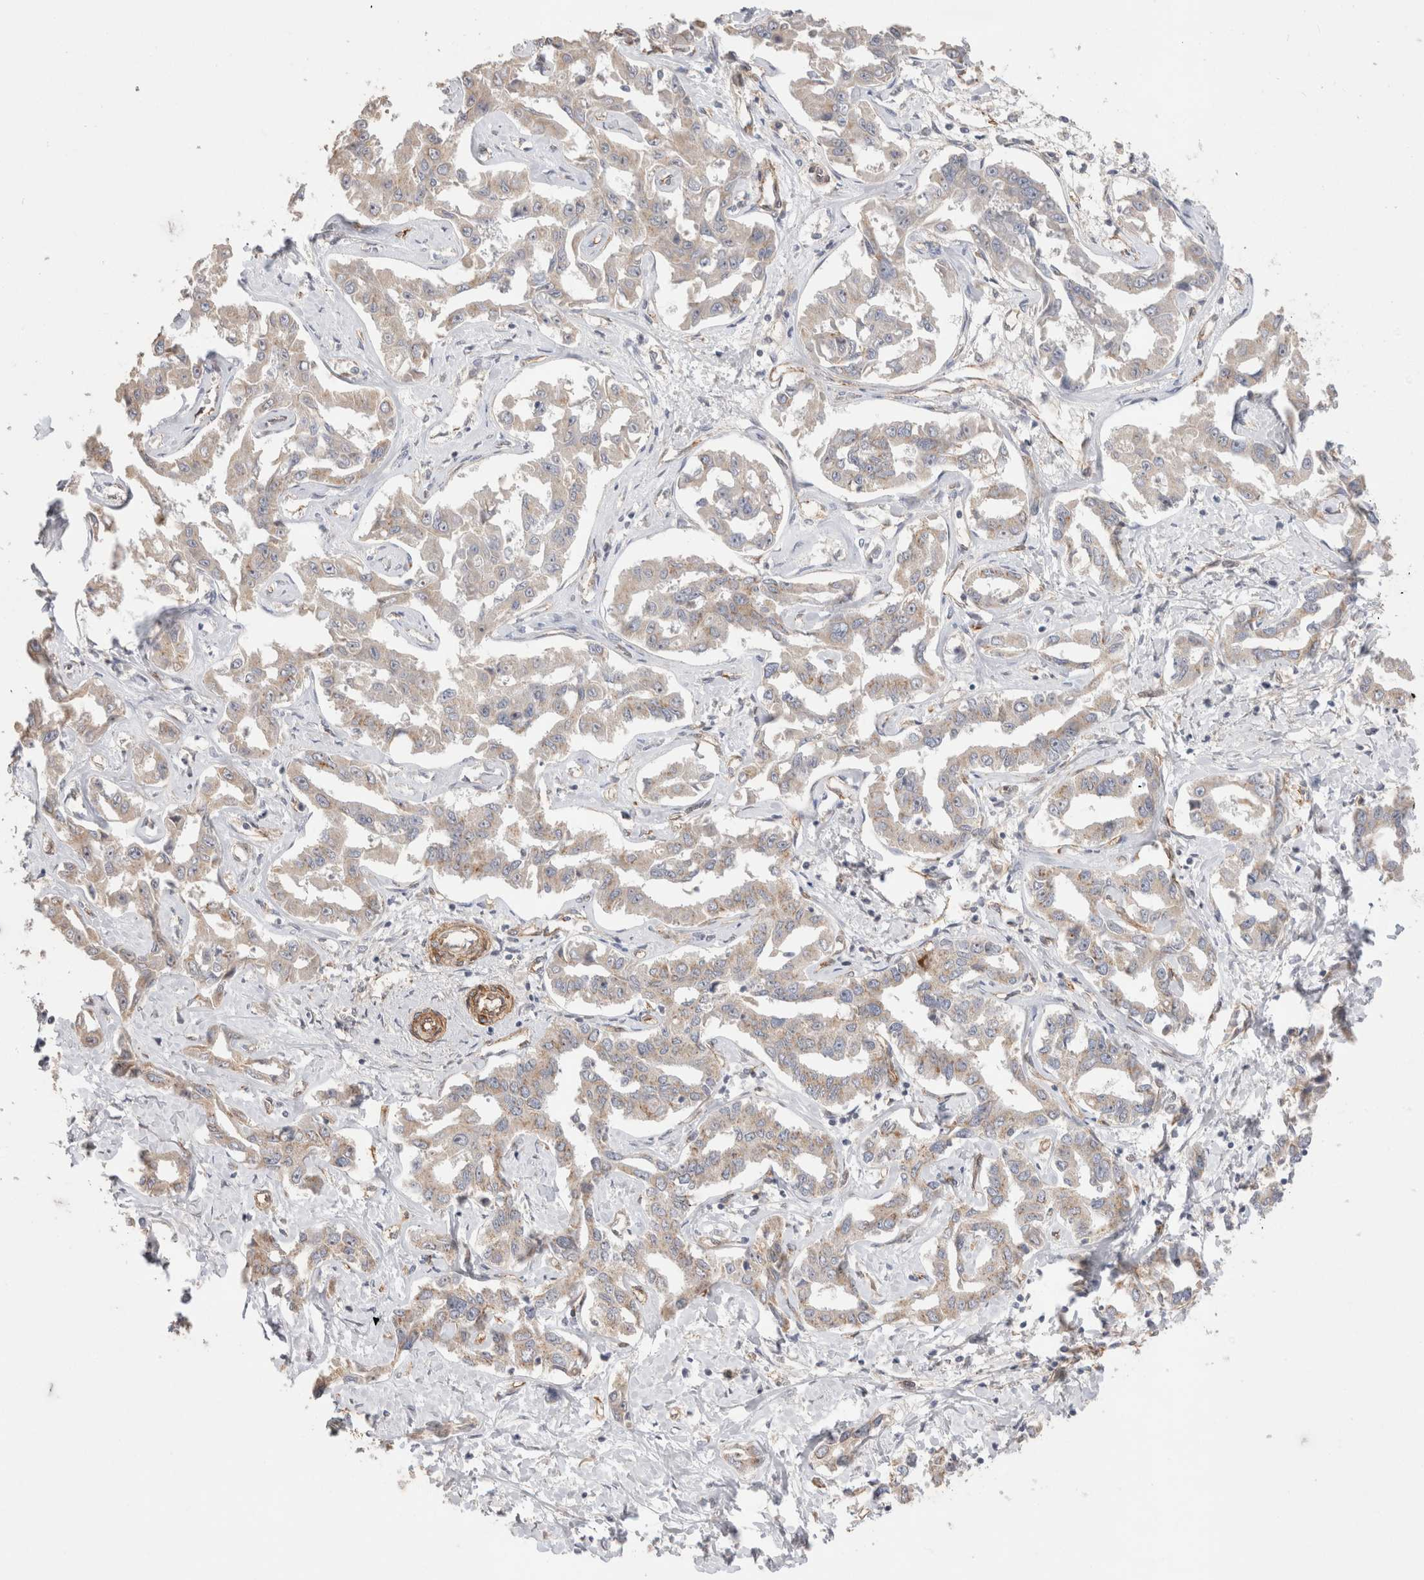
{"staining": {"intensity": "weak", "quantity": "25%-75%", "location": "cytoplasmic/membranous"}, "tissue": "liver cancer", "cell_type": "Tumor cells", "image_type": "cancer", "snomed": [{"axis": "morphology", "description": "Cholangiocarcinoma"}, {"axis": "topography", "description": "Liver"}], "caption": "Protein analysis of cholangiocarcinoma (liver) tissue exhibits weak cytoplasmic/membranous staining in about 25%-75% of tumor cells. The staining was performed using DAB (3,3'-diaminobenzidine), with brown indicating positive protein expression. Nuclei are stained blue with hematoxylin.", "gene": "CAAP1", "patient": {"sex": "male", "age": 59}}